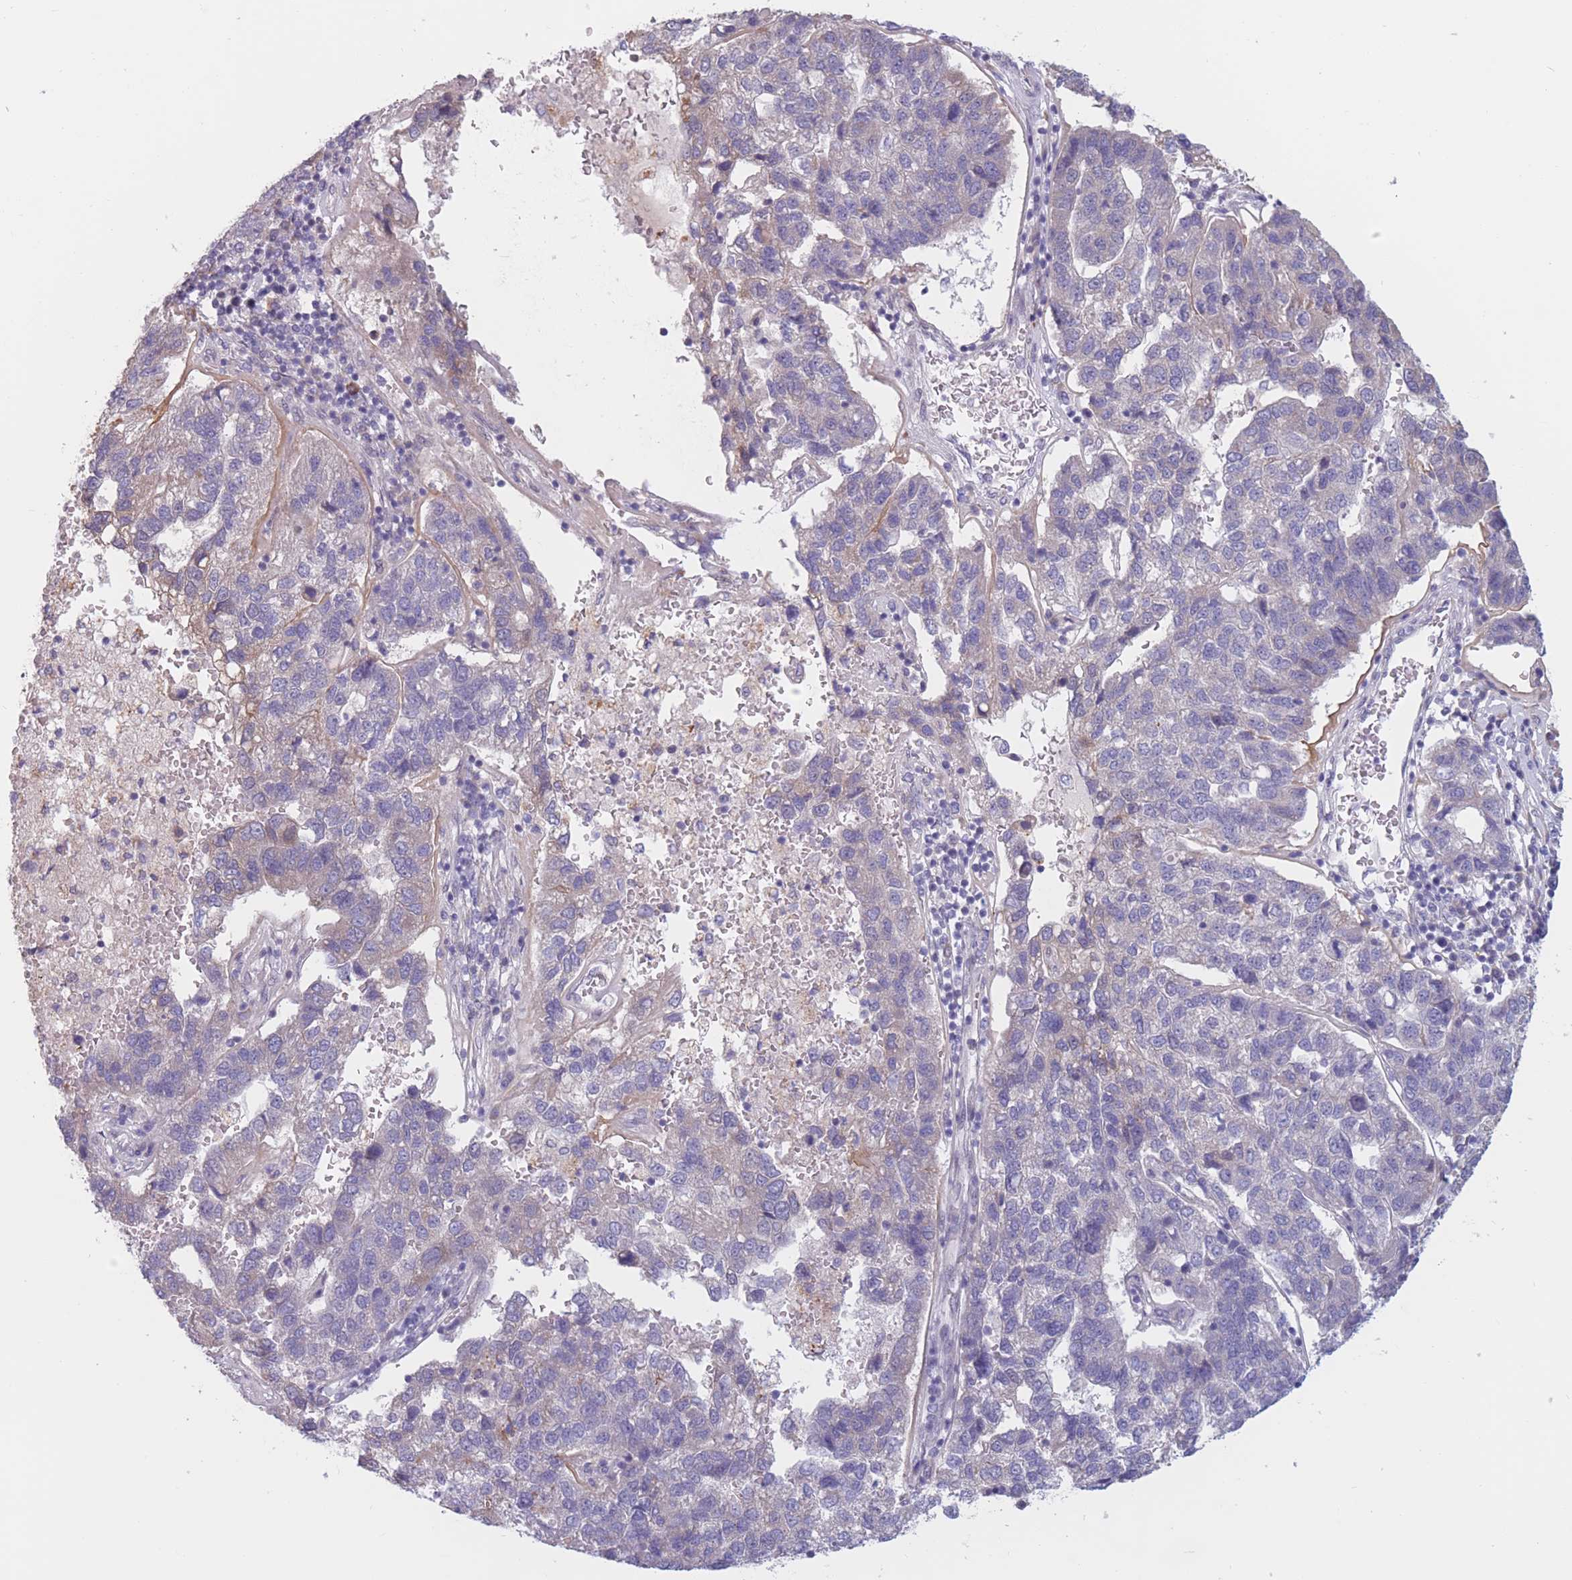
{"staining": {"intensity": "negative", "quantity": "none", "location": "none"}, "tissue": "pancreatic cancer", "cell_type": "Tumor cells", "image_type": "cancer", "snomed": [{"axis": "morphology", "description": "Adenocarcinoma, NOS"}, {"axis": "topography", "description": "Pancreas"}], "caption": "The immunohistochemistry (IHC) histopathology image has no significant expression in tumor cells of pancreatic cancer (adenocarcinoma) tissue. Nuclei are stained in blue.", "gene": "COL27A1", "patient": {"sex": "female", "age": 61}}